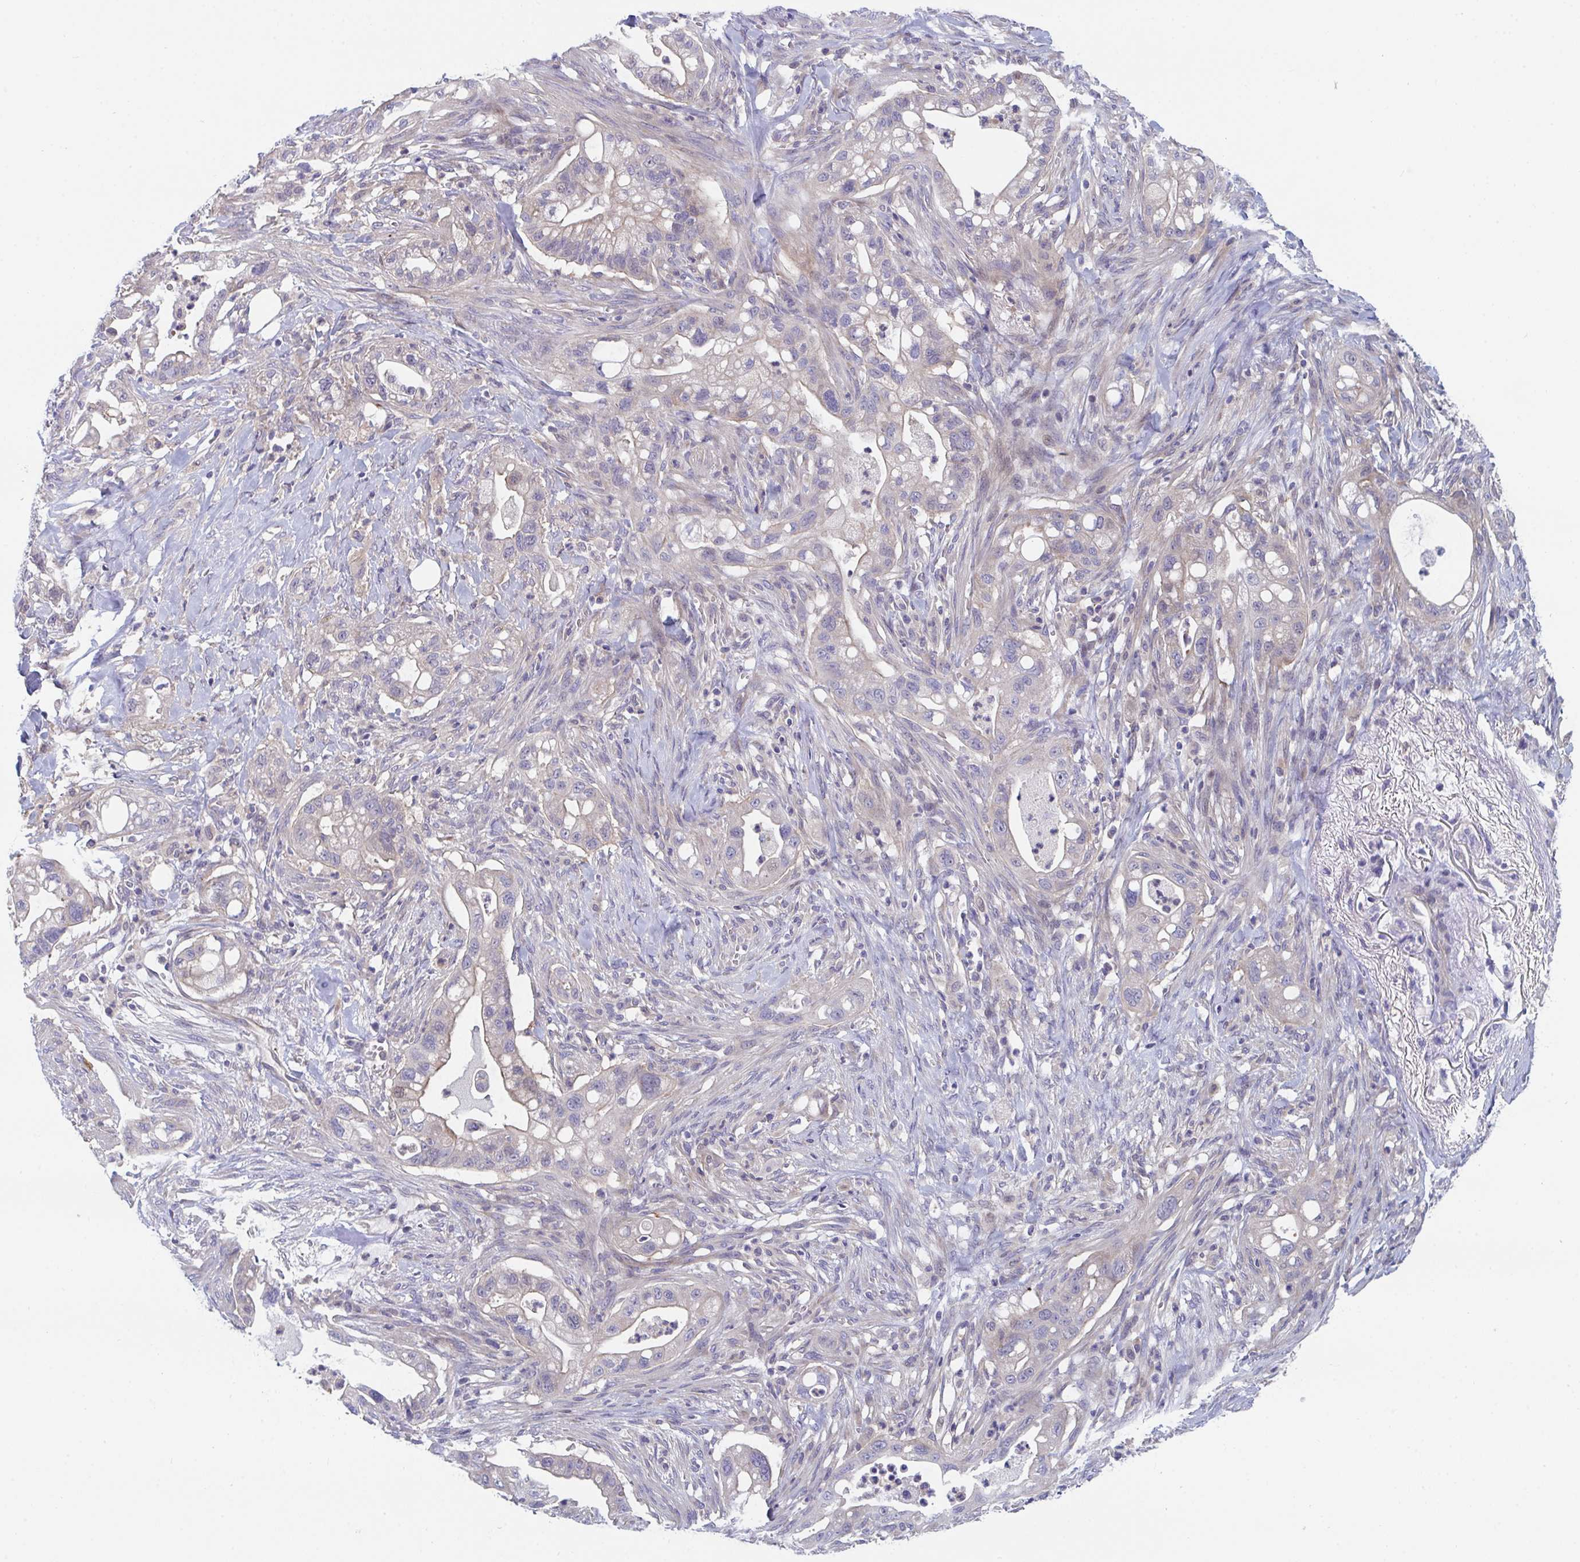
{"staining": {"intensity": "moderate", "quantity": "<25%", "location": "nuclear"}, "tissue": "pancreatic cancer", "cell_type": "Tumor cells", "image_type": "cancer", "snomed": [{"axis": "morphology", "description": "Adenocarcinoma, NOS"}, {"axis": "topography", "description": "Pancreas"}], "caption": "Brown immunohistochemical staining in human adenocarcinoma (pancreatic) exhibits moderate nuclear positivity in approximately <25% of tumor cells.", "gene": "P2RX3", "patient": {"sex": "male", "age": 44}}